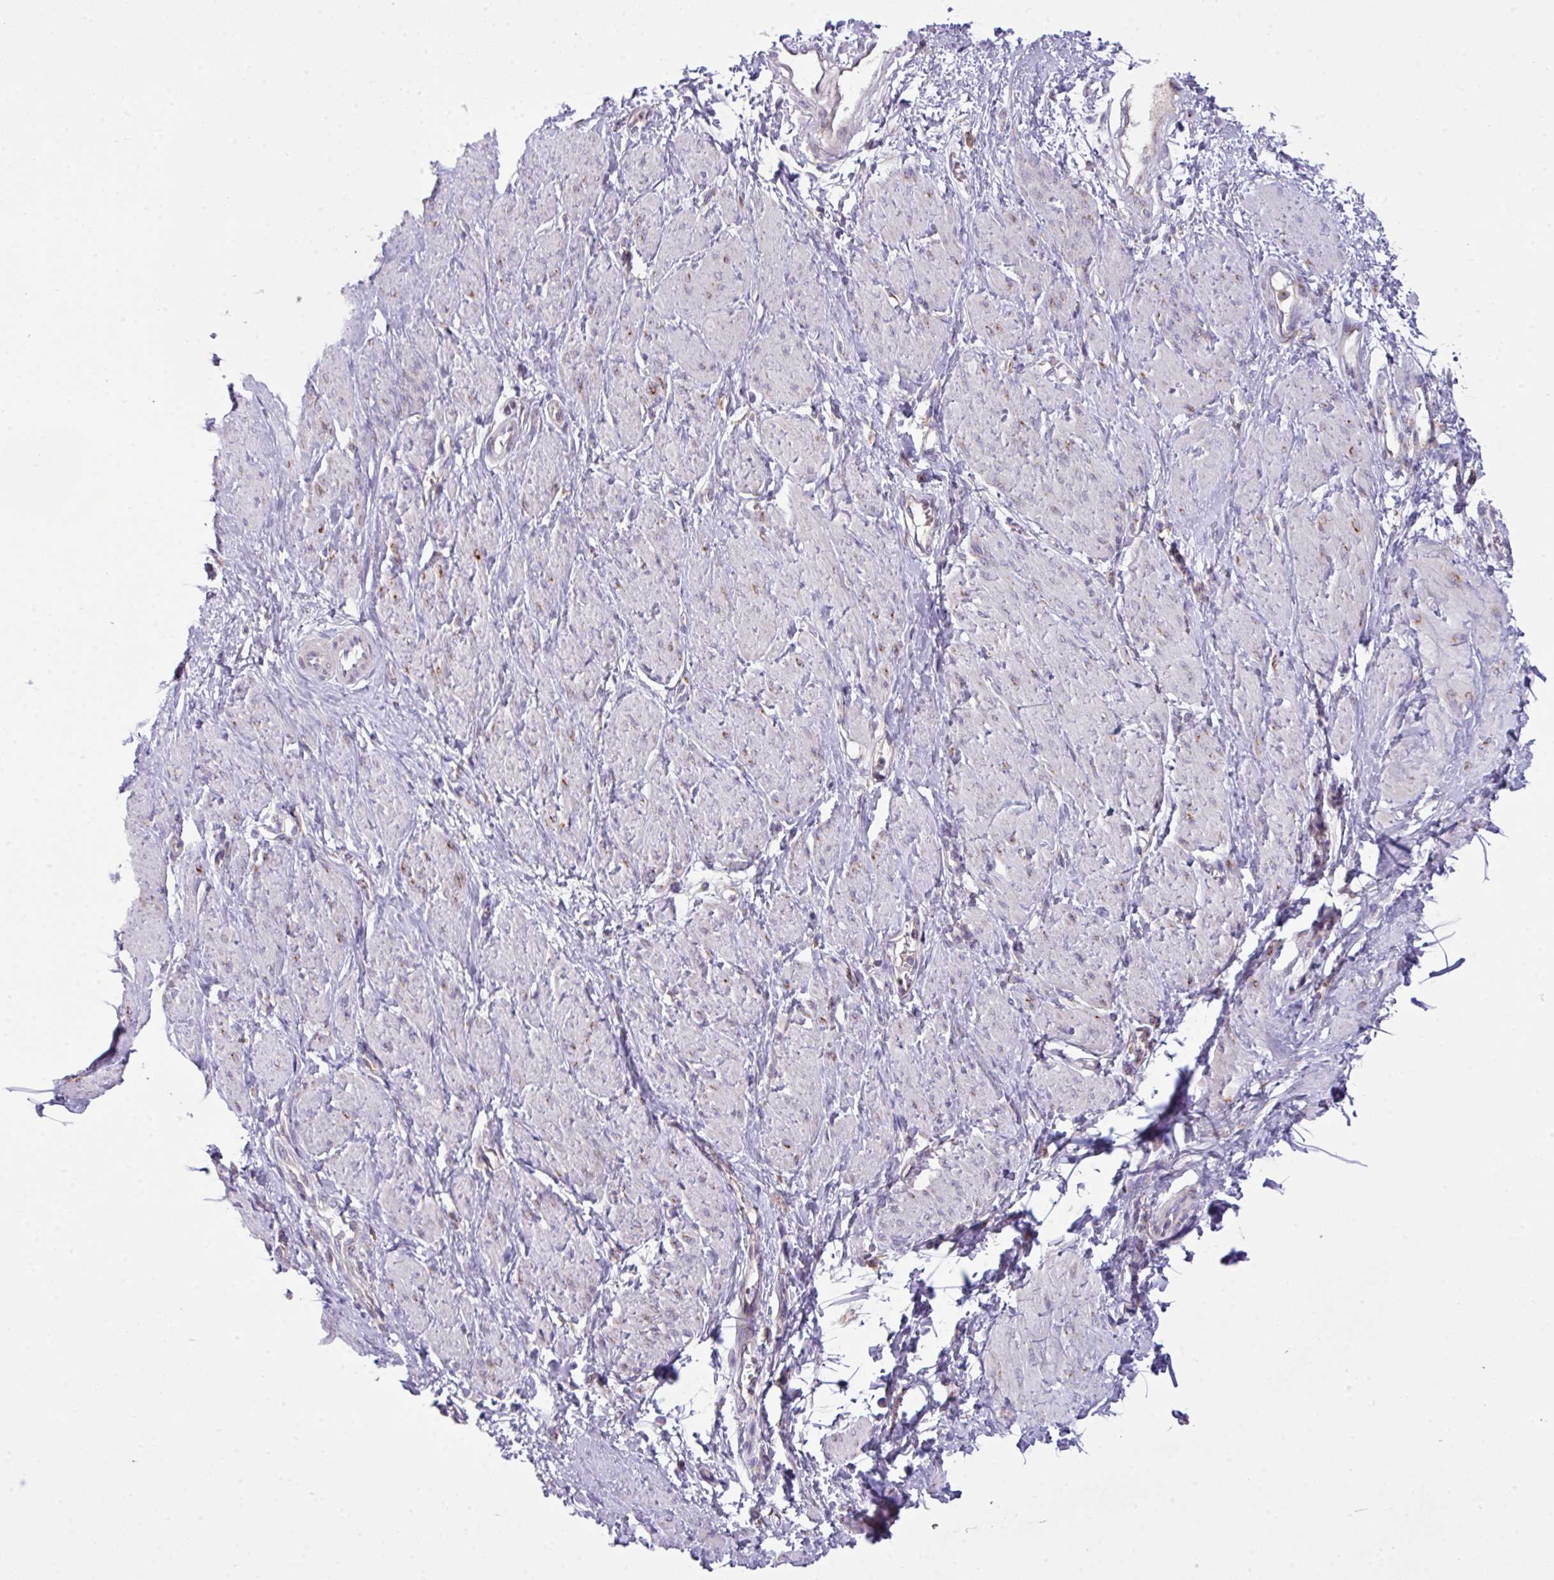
{"staining": {"intensity": "negative", "quantity": "none", "location": "none"}, "tissue": "smooth muscle", "cell_type": "Smooth muscle cells", "image_type": "normal", "snomed": [{"axis": "morphology", "description": "Normal tissue, NOS"}, {"axis": "topography", "description": "Smooth muscle"}, {"axis": "topography", "description": "Uterus"}], "caption": "High power microscopy photomicrograph of an IHC image of normal smooth muscle, revealing no significant staining in smooth muscle cells.", "gene": "VTI1A", "patient": {"sex": "female", "age": 39}}